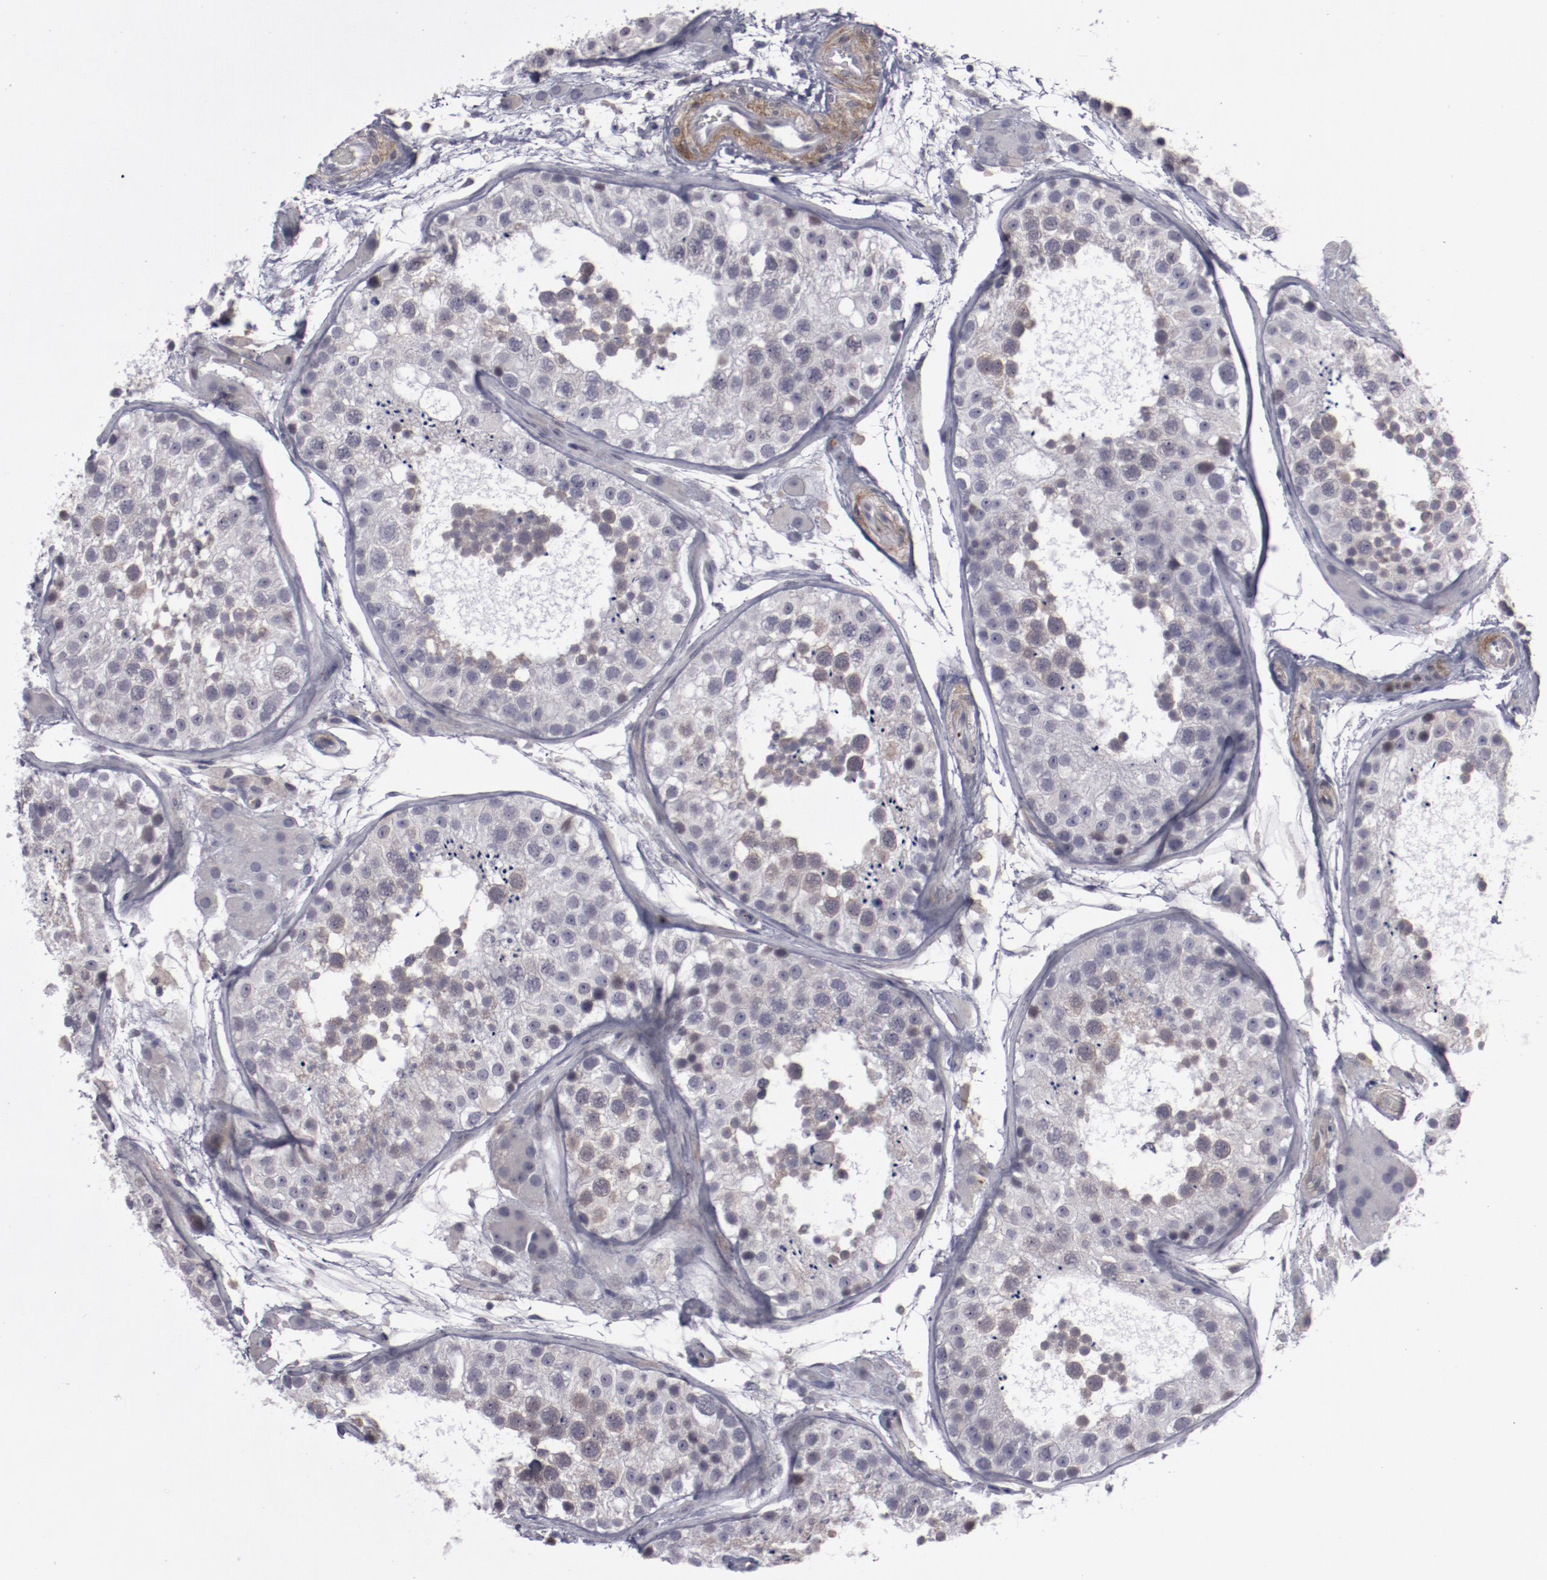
{"staining": {"intensity": "negative", "quantity": "none", "location": "none"}, "tissue": "testis", "cell_type": "Cells in seminiferous ducts", "image_type": "normal", "snomed": [{"axis": "morphology", "description": "Normal tissue, NOS"}, {"axis": "topography", "description": "Testis"}], "caption": "IHC image of benign testis stained for a protein (brown), which displays no expression in cells in seminiferous ducts.", "gene": "LEF1", "patient": {"sex": "male", "age": 26}}